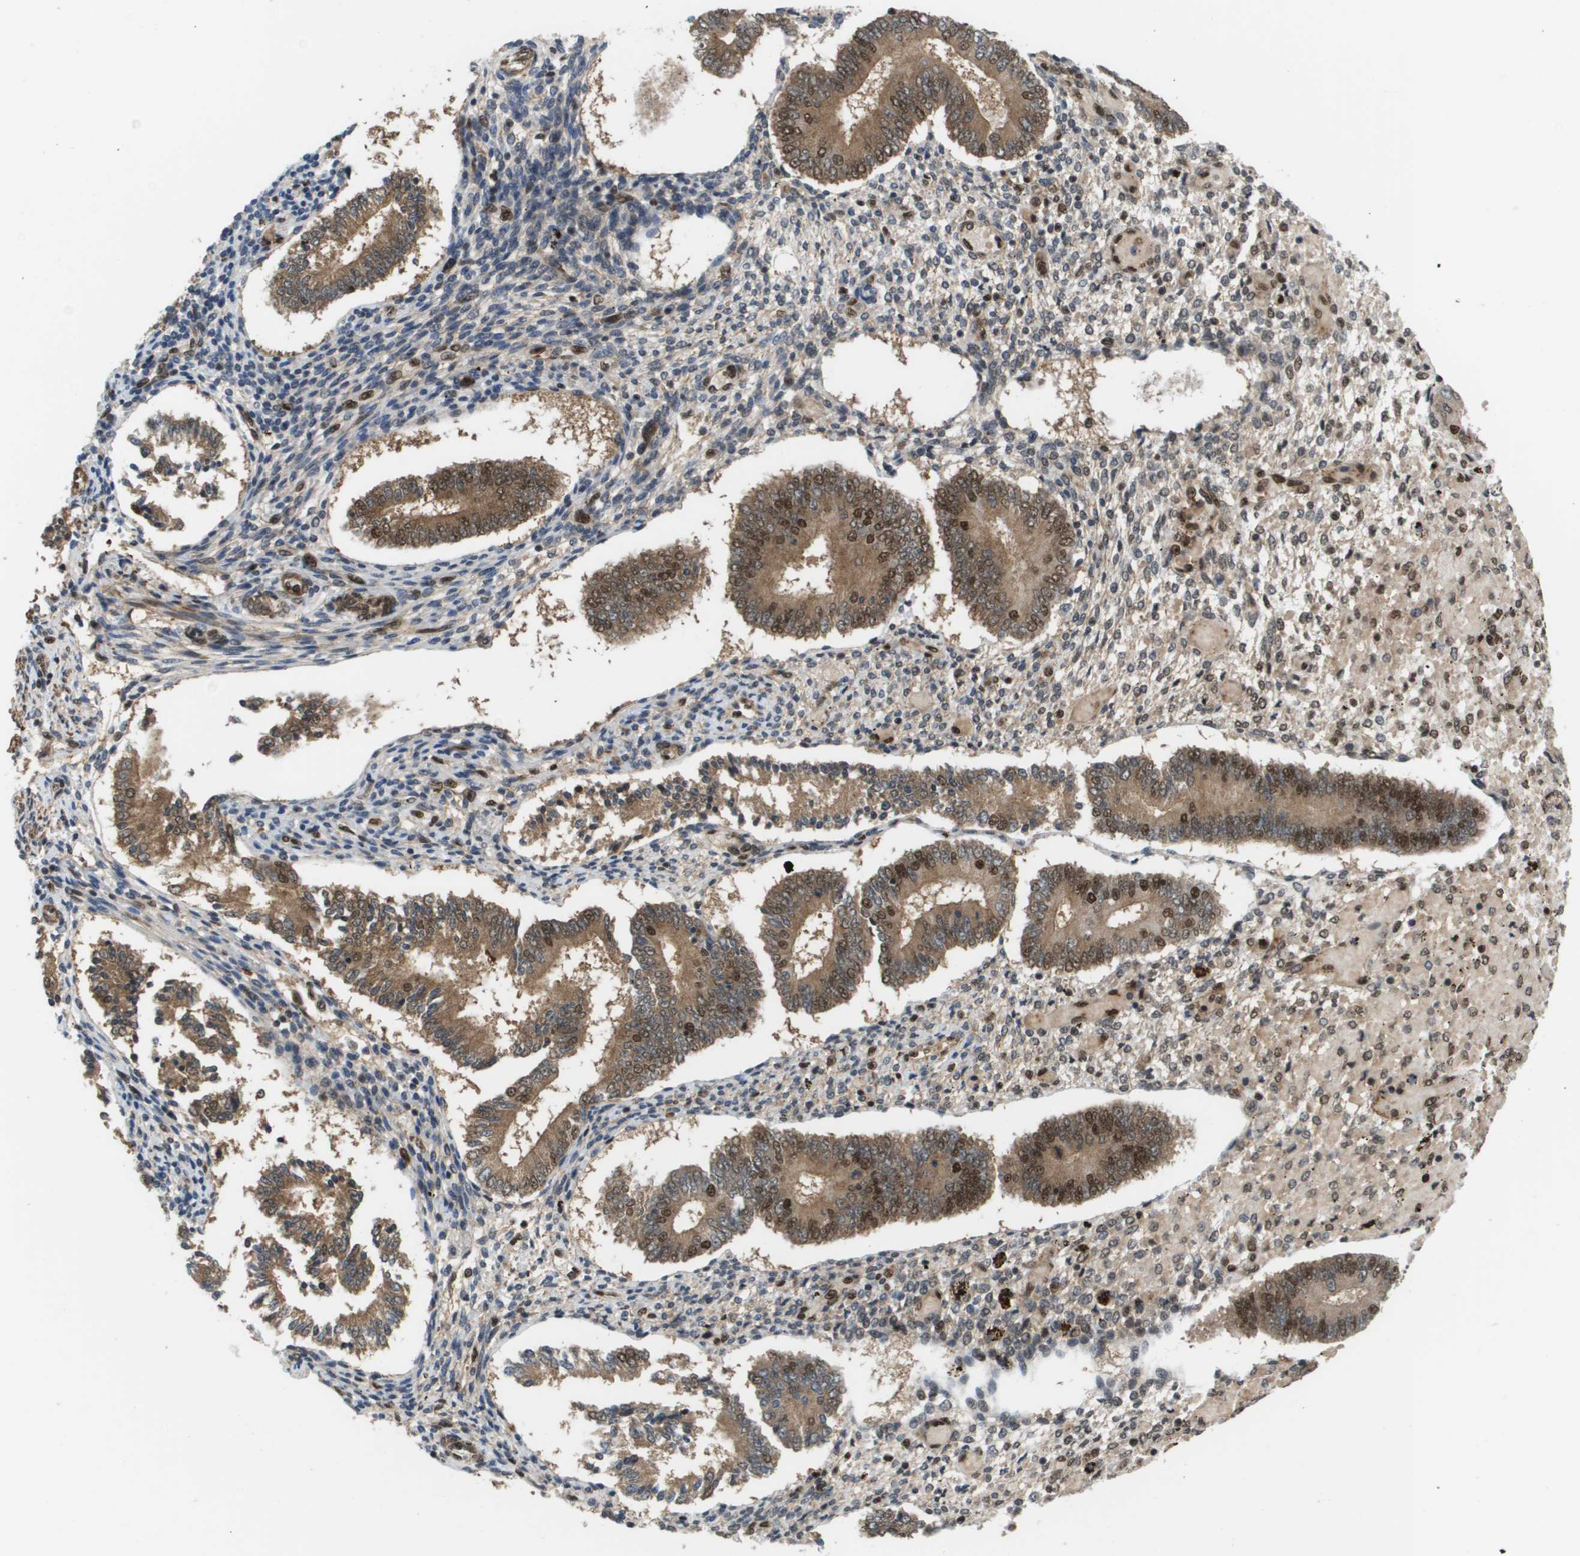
{"staining": {"intensity": "strong", "quantity": "25%-75%", "location": "cytoplasmic/membranous,nuclear"}, "tissue": "endometrium", "cell_type": "Cells in endometrial stroma", "image_type": "normal", "snomed": [{"axis": "morphology", "description": "Normal tissue, NOS"}, {"axis": "topography", "description": "Endometrium"}], "caption": "IHC (DAB (3,3'-diaminobenzidine)) staining of unremarkable endometrium shows strong cytoplasmic/membranous,nuclear protein staining in about 25%-75% of cells in endometrial stroma.", "gene": "PRCC", "patient": {"sex": "female", "age": 42}}